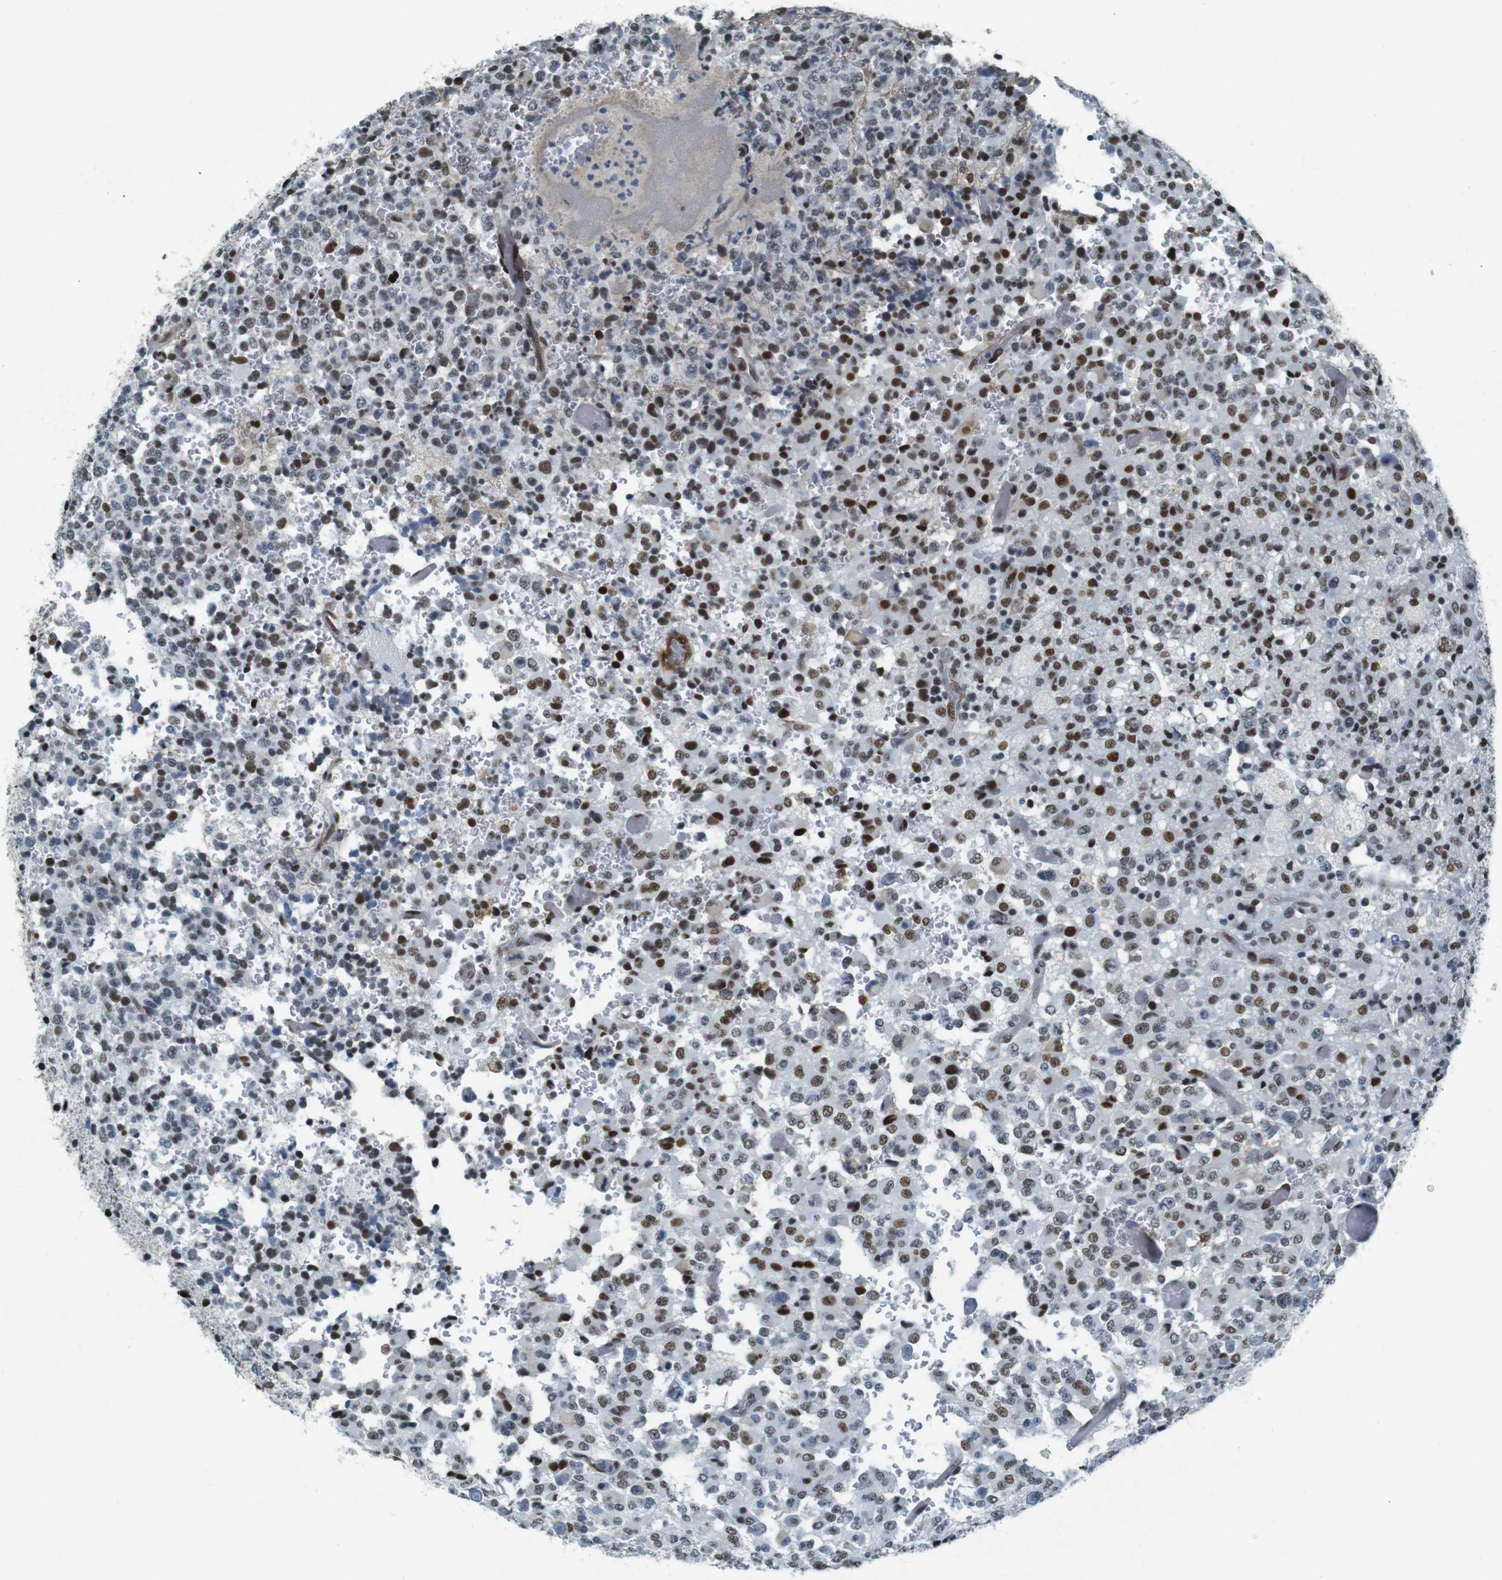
{"staining": {"intensity": "moderate", "quantity": "25%-75%", "location": "nuclear"}, "tissue": "glioma", "cell_type": "Tumor cells", "image_type": "cancer", "snomed": [{"axis": "morphology", "description": "Glioma, malignant, High grade"}, {"axis": "topography", "description": "pancreas cauda"}], "caption": "Protein analysis of glioma tissue reveals moderate nuclear expression in about 25%-75% of tumor cells.", "gene": "HEXIM1", "patient": {"sex": "male", "age": 60}}